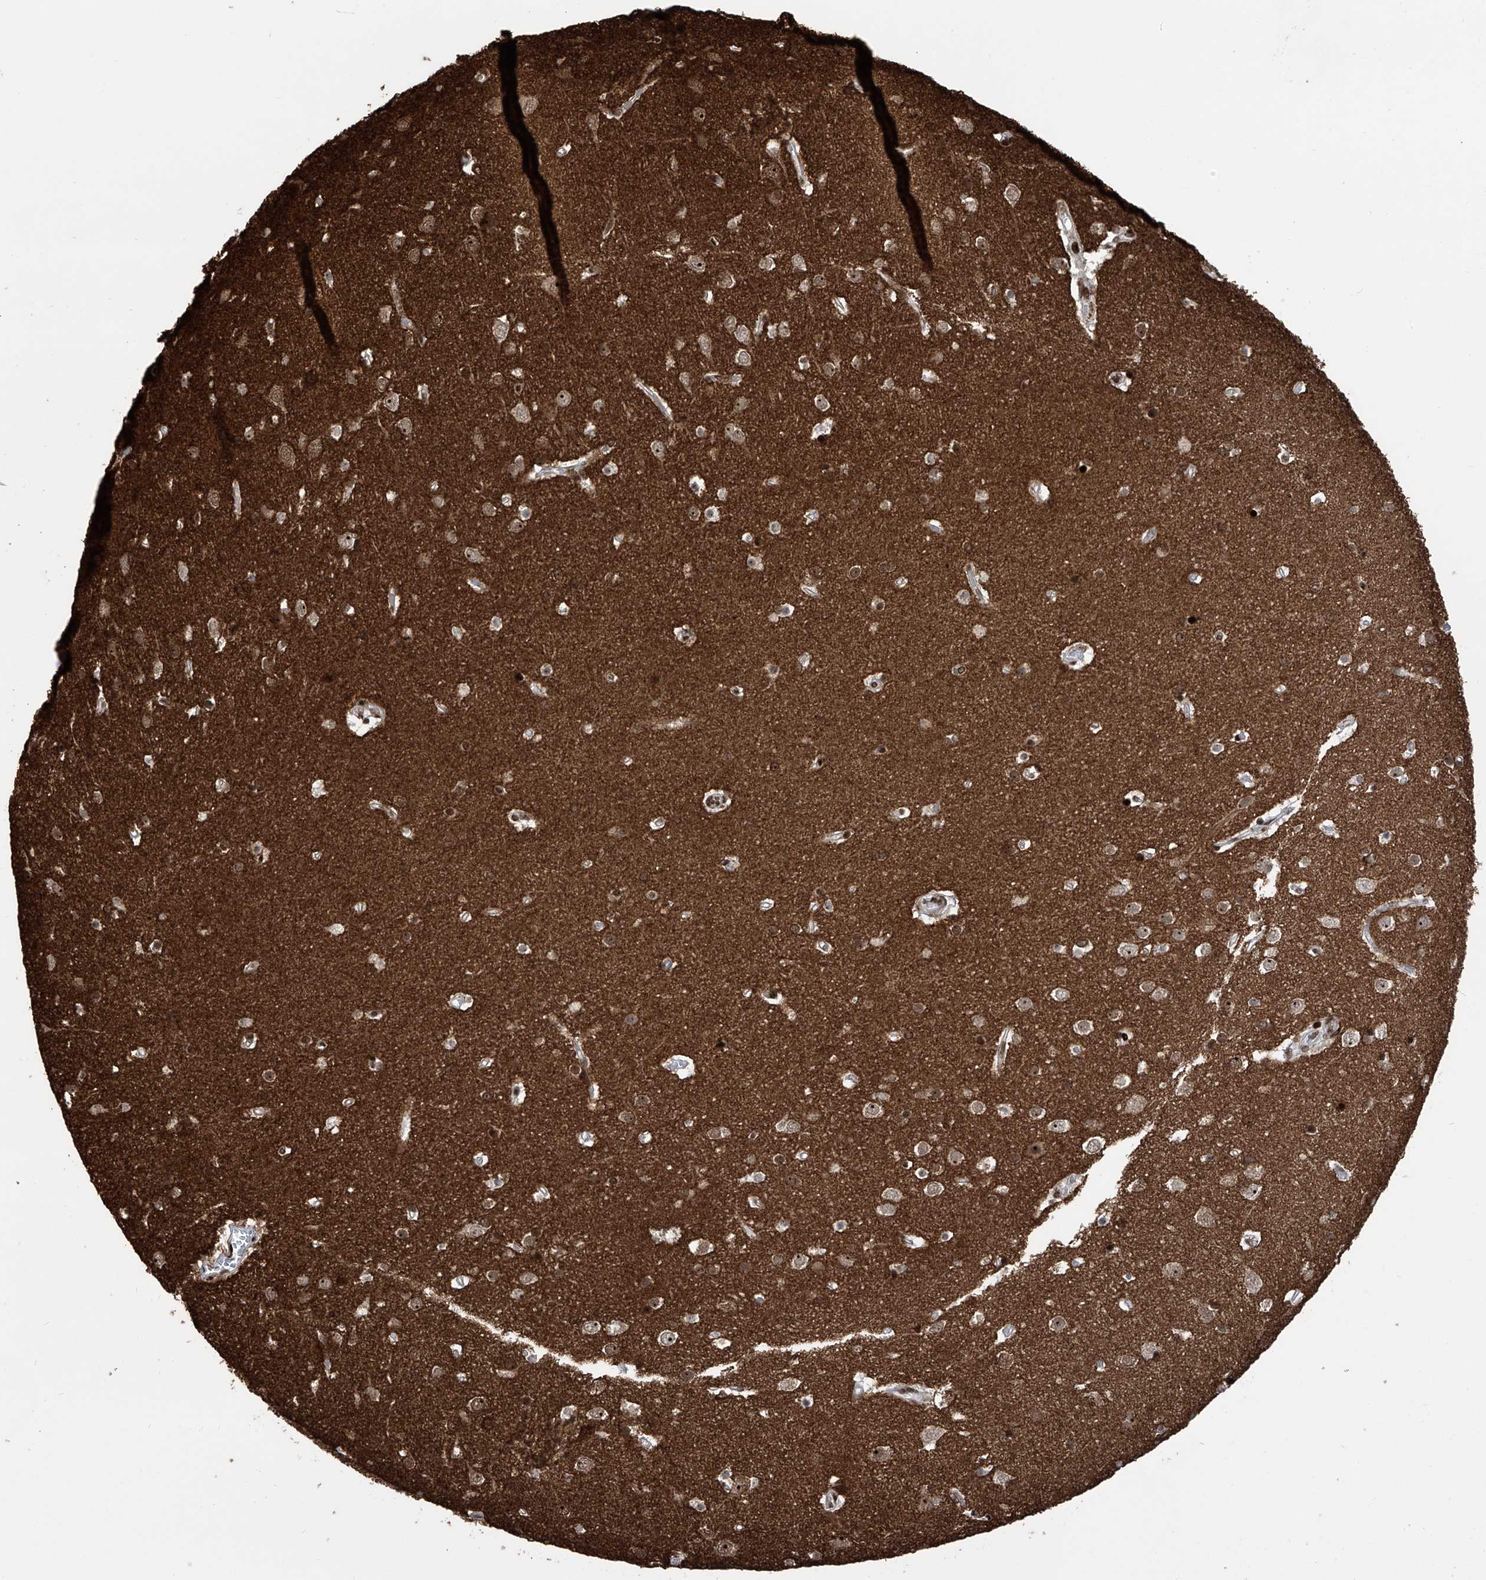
{"staining": {"intensity": "strong", "quantity": ">75%", "location": "nuclear"}, "tissue": "cerebral cortex", "cell_type": "Endothelial cells", "image_type": "normal", "snomed": [{"axis": "morphology", "description": "Normal tissue, NOS"}, {"axis": "topography", "description": "Cerebral cortex"}], "caption": "Cerebral cortex stained with IHC demonstrates strong nuclear staining in about >75% of endothelial cells. (Brightfield microscopy of DAB IHC at high magnification).", "gene": "PAK1IP1", "patient": {"sex": "male", "age": 54}}